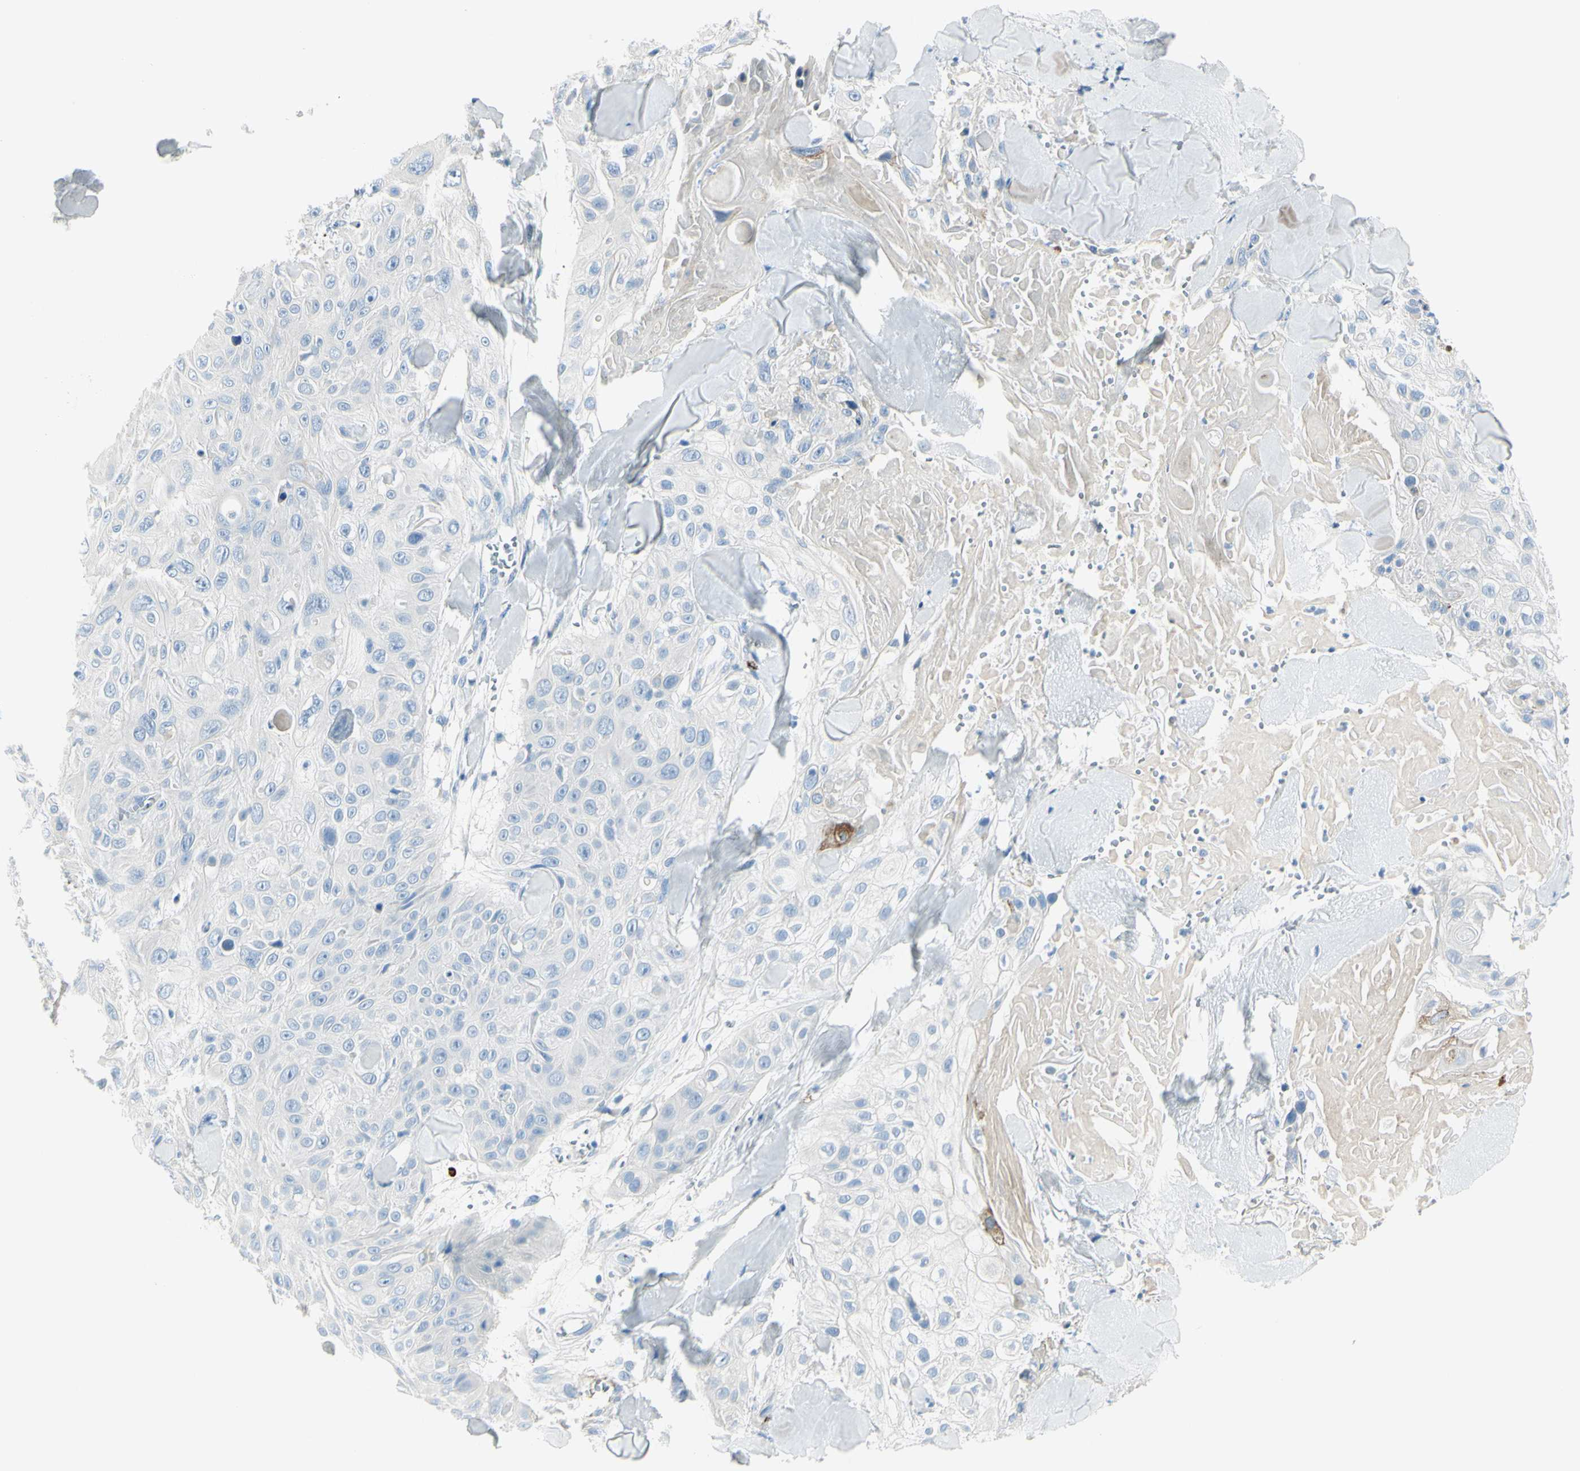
{"staining": {"intensity": "negative", "quantity": "none", "location": "none"}, "tissue": "skin cancer", "cell_type": "Tumor cells", "image_type": "cancer", "snomed": [{"axis": "morphology", "description": "Squamous cell carcinoma, NOS"}, {"axis": "topography", "description": "Skin"}], "caption": "An immunohistochemistry (IHC) histopathology image of skin cancer (squamous cell carcinoma) is shown. There is no staining in tumor cells of skin cancer (squamous cell carcinoma).", "gene": "DLG4", "patient": {"sex": "male", "age": 86}}